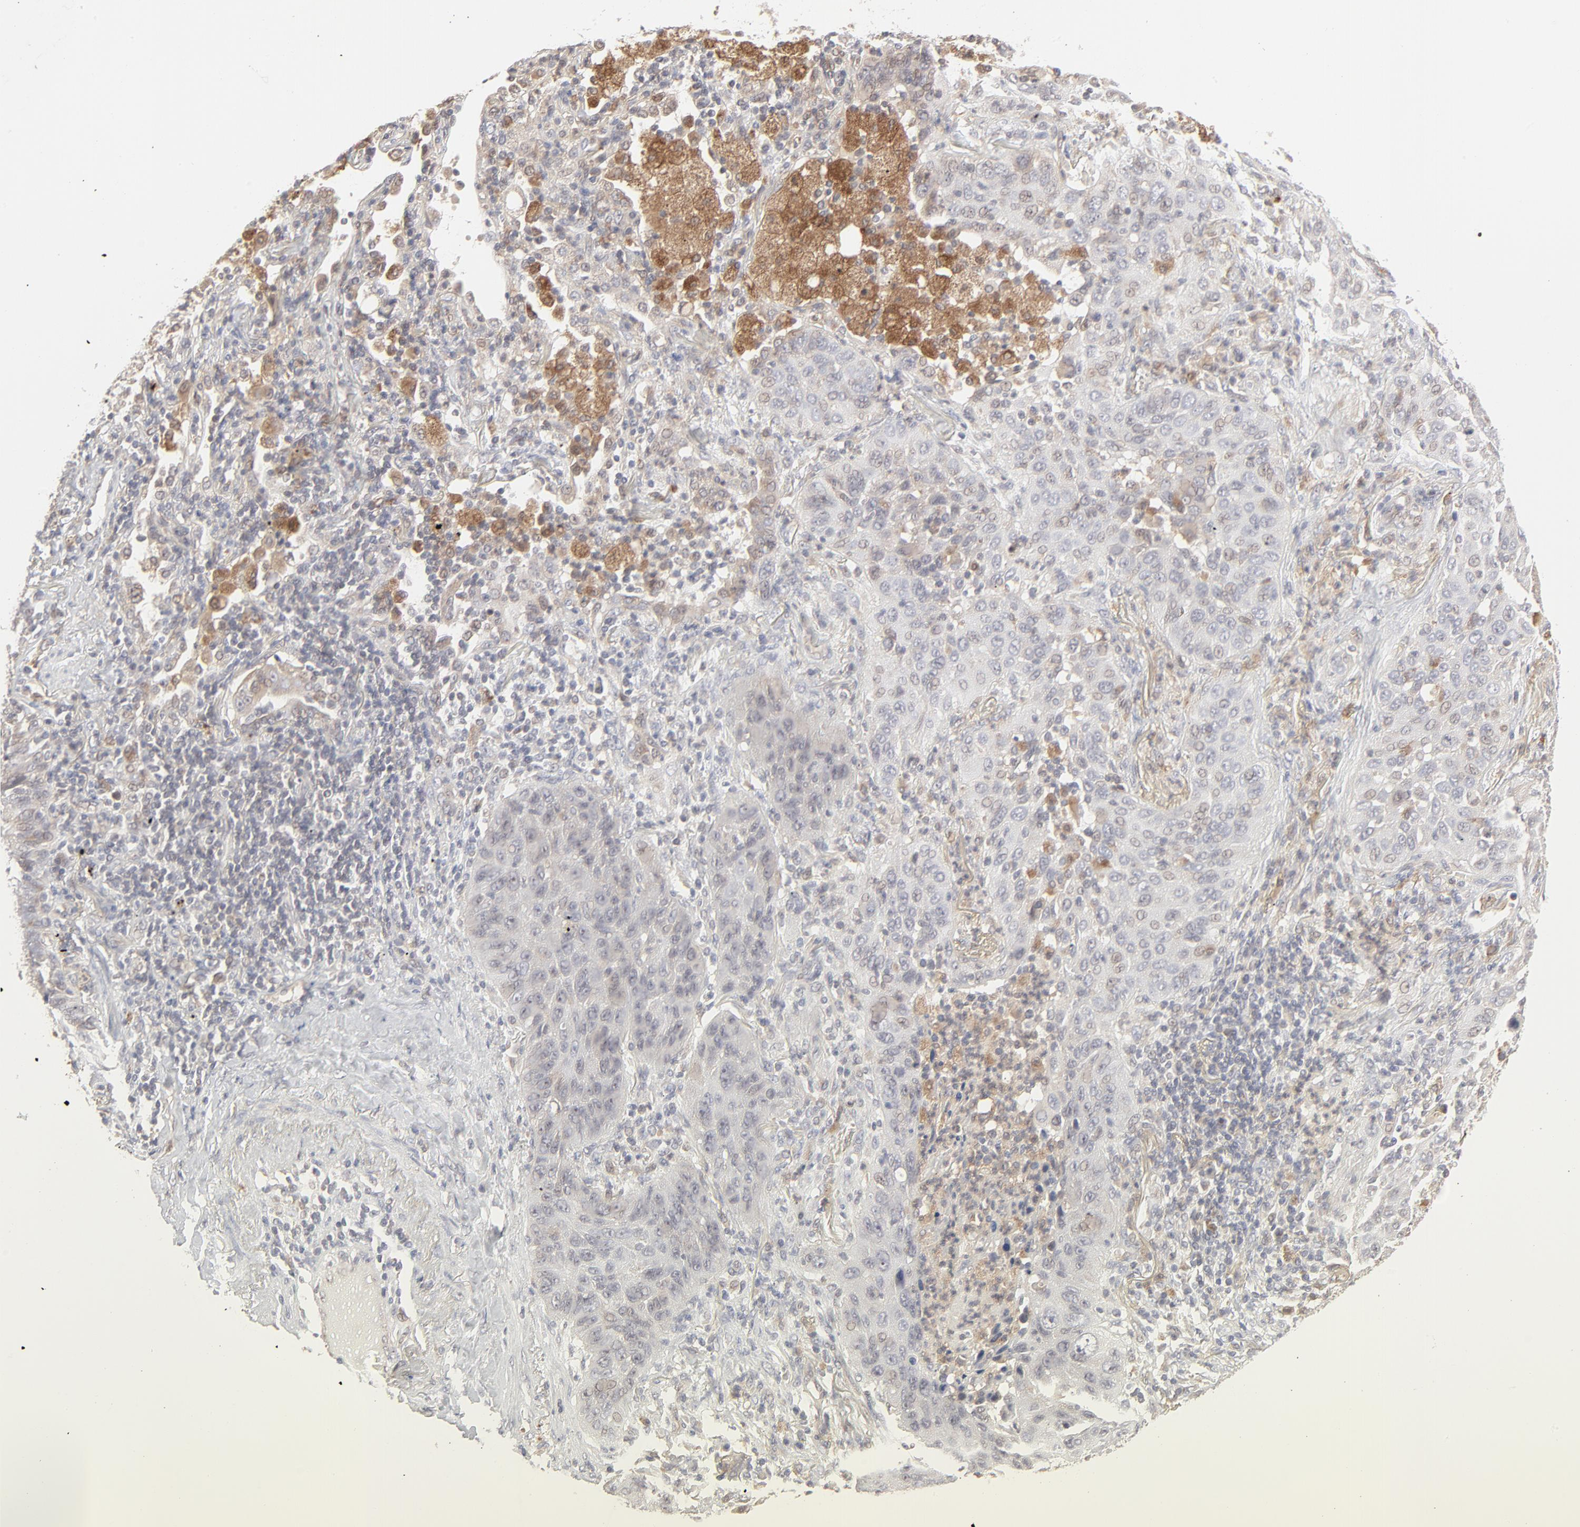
{"staining": {"intensity": "weak", "quantity": "<25%", "location": "cytoplasmic/membranous"}, "tissue": "lung cancer", "cell_type": "Tumor cells", "image_type": "cancer", "snomed": [{"axis": "morphology", "description": "Squamous cell carcinoma, NOS"}, {"axis": "topography", "description": "Lung"}], "caption": "Immunohistochemistry (IHC) of human lung squamous cell carcinoma shows no positivity in tumor cells.", "gene": "RAB5C", "patient": {"sex": "female", "age": 67}}